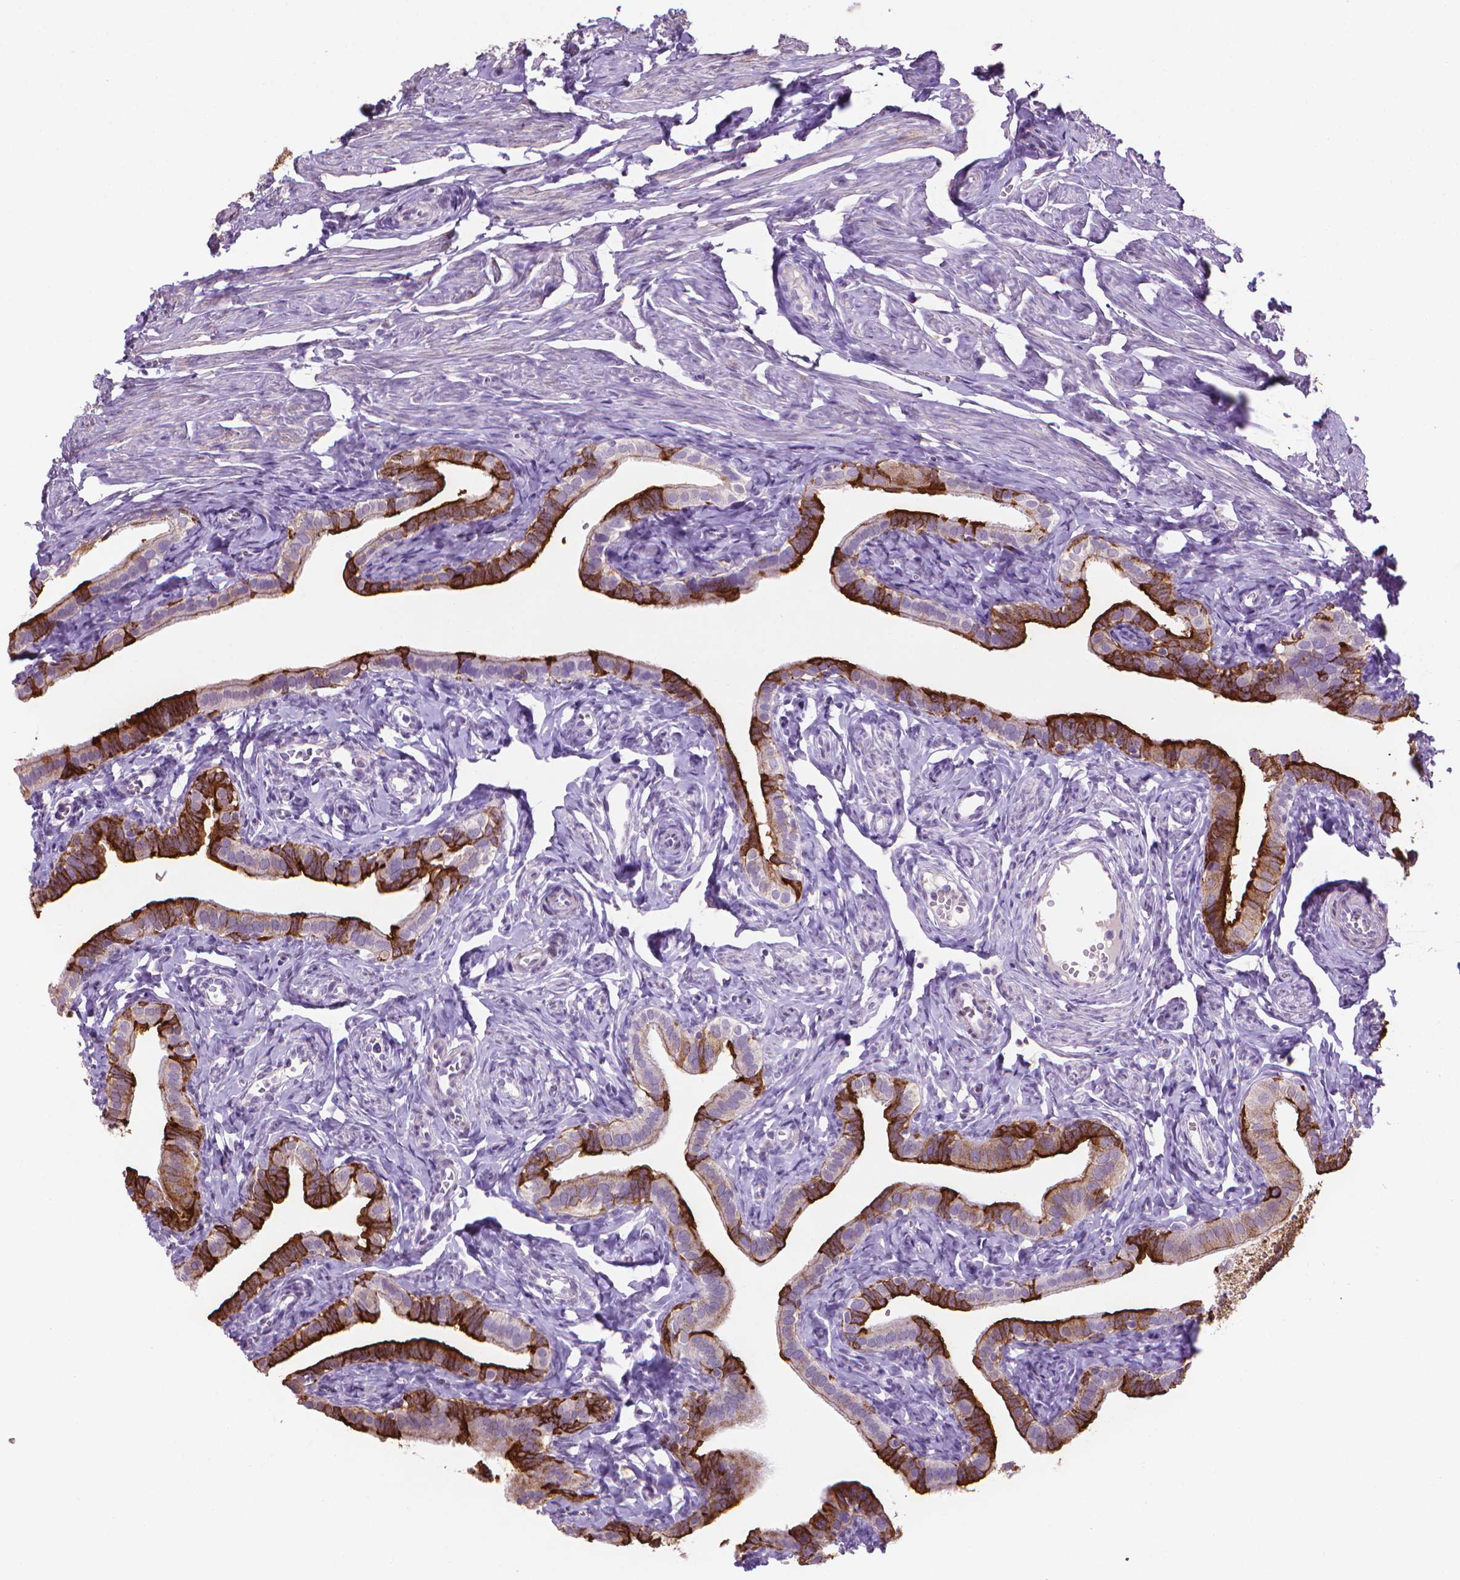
{"staining": {"intensity": "strong", "quantity": ">75%", "location": "cytoplasmic/membranous"}, "tissue": "fallopian tube", "cell_type": "Glandular cells", "image_type": "normal", "snomed": [{"axis": "morphology", "description": "Normal tissue, NOS"}, {"axis": "topography", "description": "Fallopian tube"}], "caption": "This image reveals benign fallopian tube stained with IHC to label a protein in brown. The cytoplasmic/membranous of glandular cells show strong positivity for the protein. Nuclei are counter-stained blue.", "gene": "MUC1", "patient": {"sex": "female", "age": 41}}